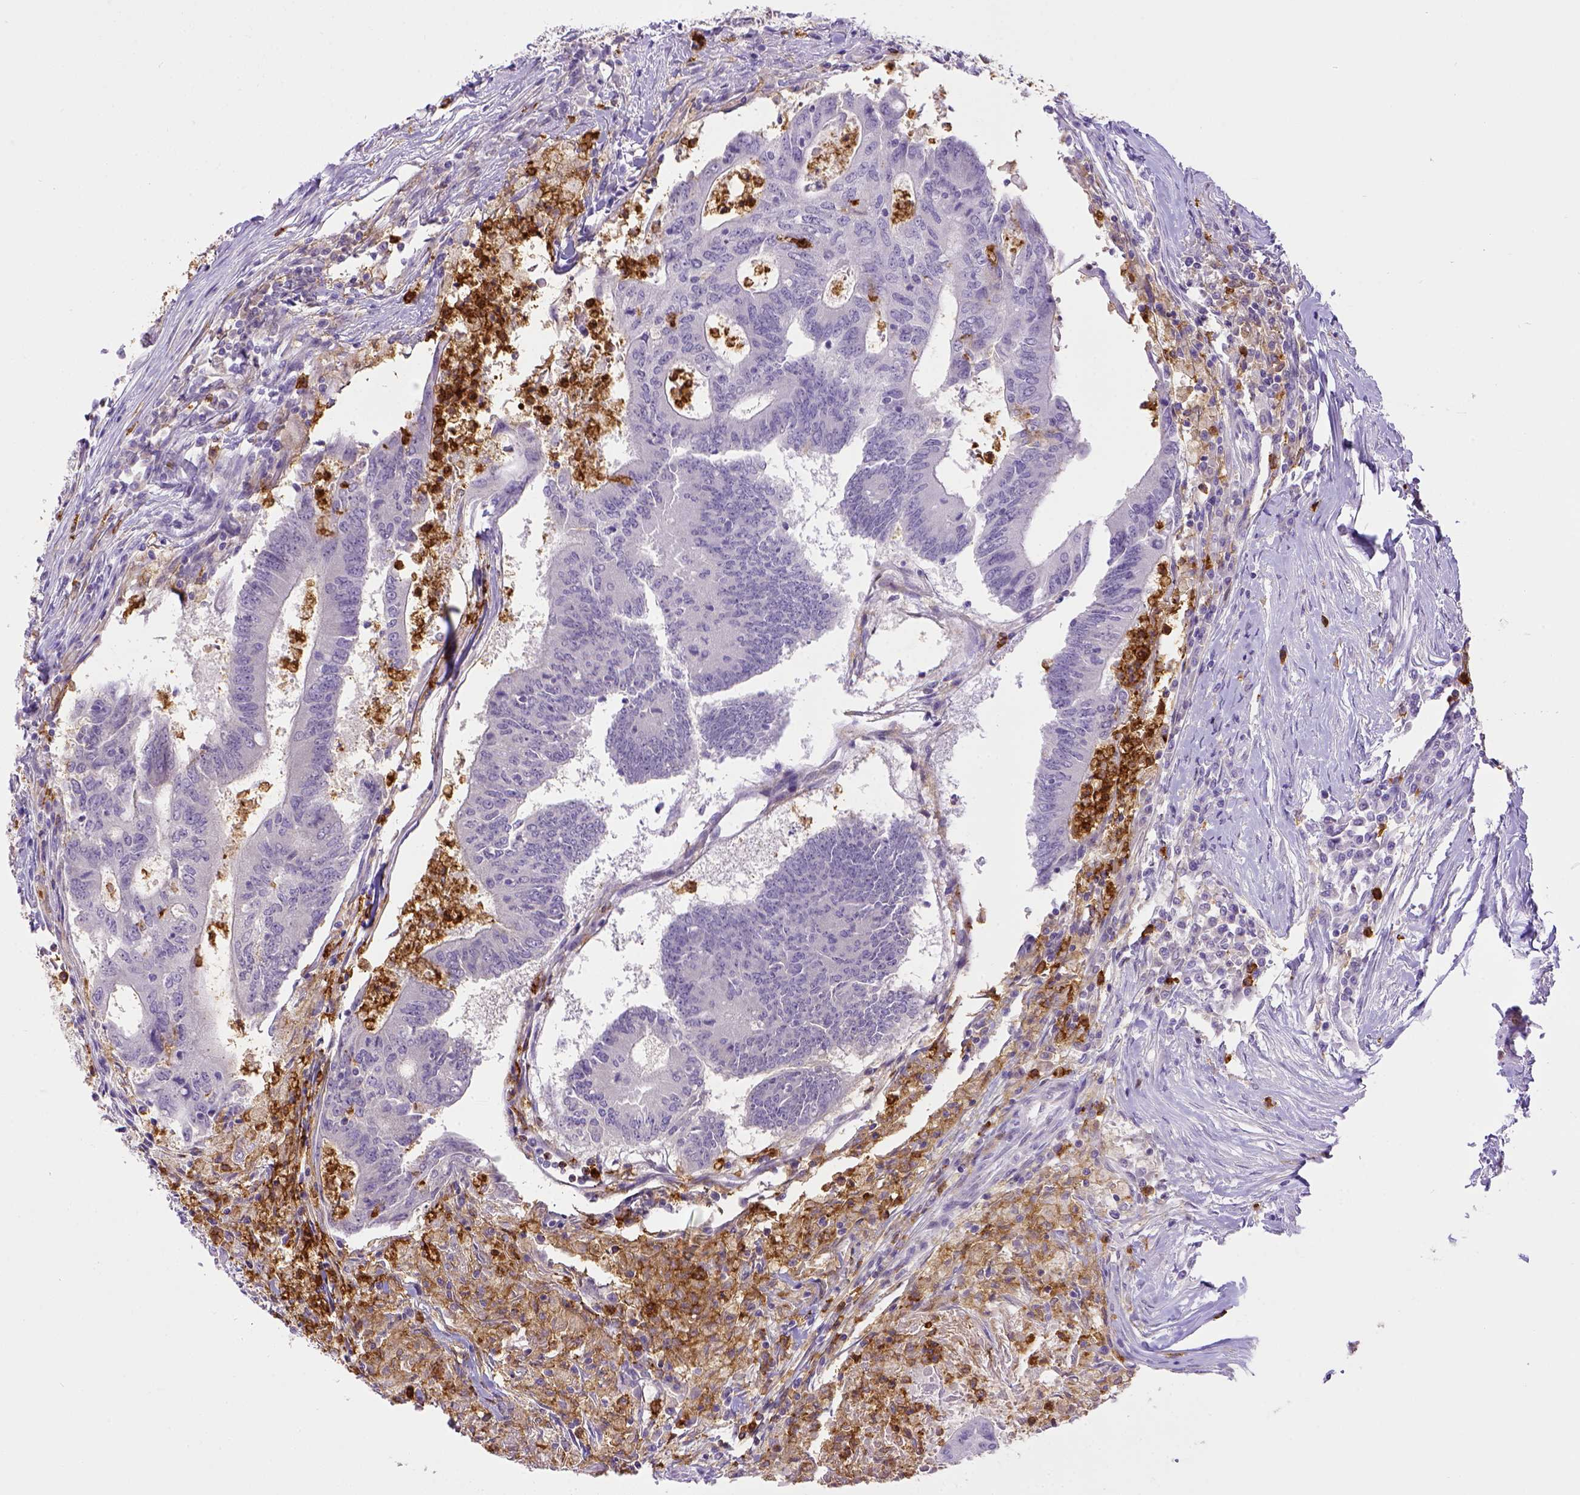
{"staining": {"intensity": "negative", "quantity": "none", "location": "none"}, "tissue": "colorectal cancer", "cell_type": "Tumor cells", "image_type": "cancer", "snomed": [{"axis": "morphology", "description": "Adenocarcinoma, NOS"}, {"axis": "topography", "description": "Colon"}], "caption": "Immunohistochemical staining of colorectal adenocarcinoma demonstrates no significant positivity in tumor cells.", "gene": "ITGAM", "patient": {"sex": "female", "age": 70}}